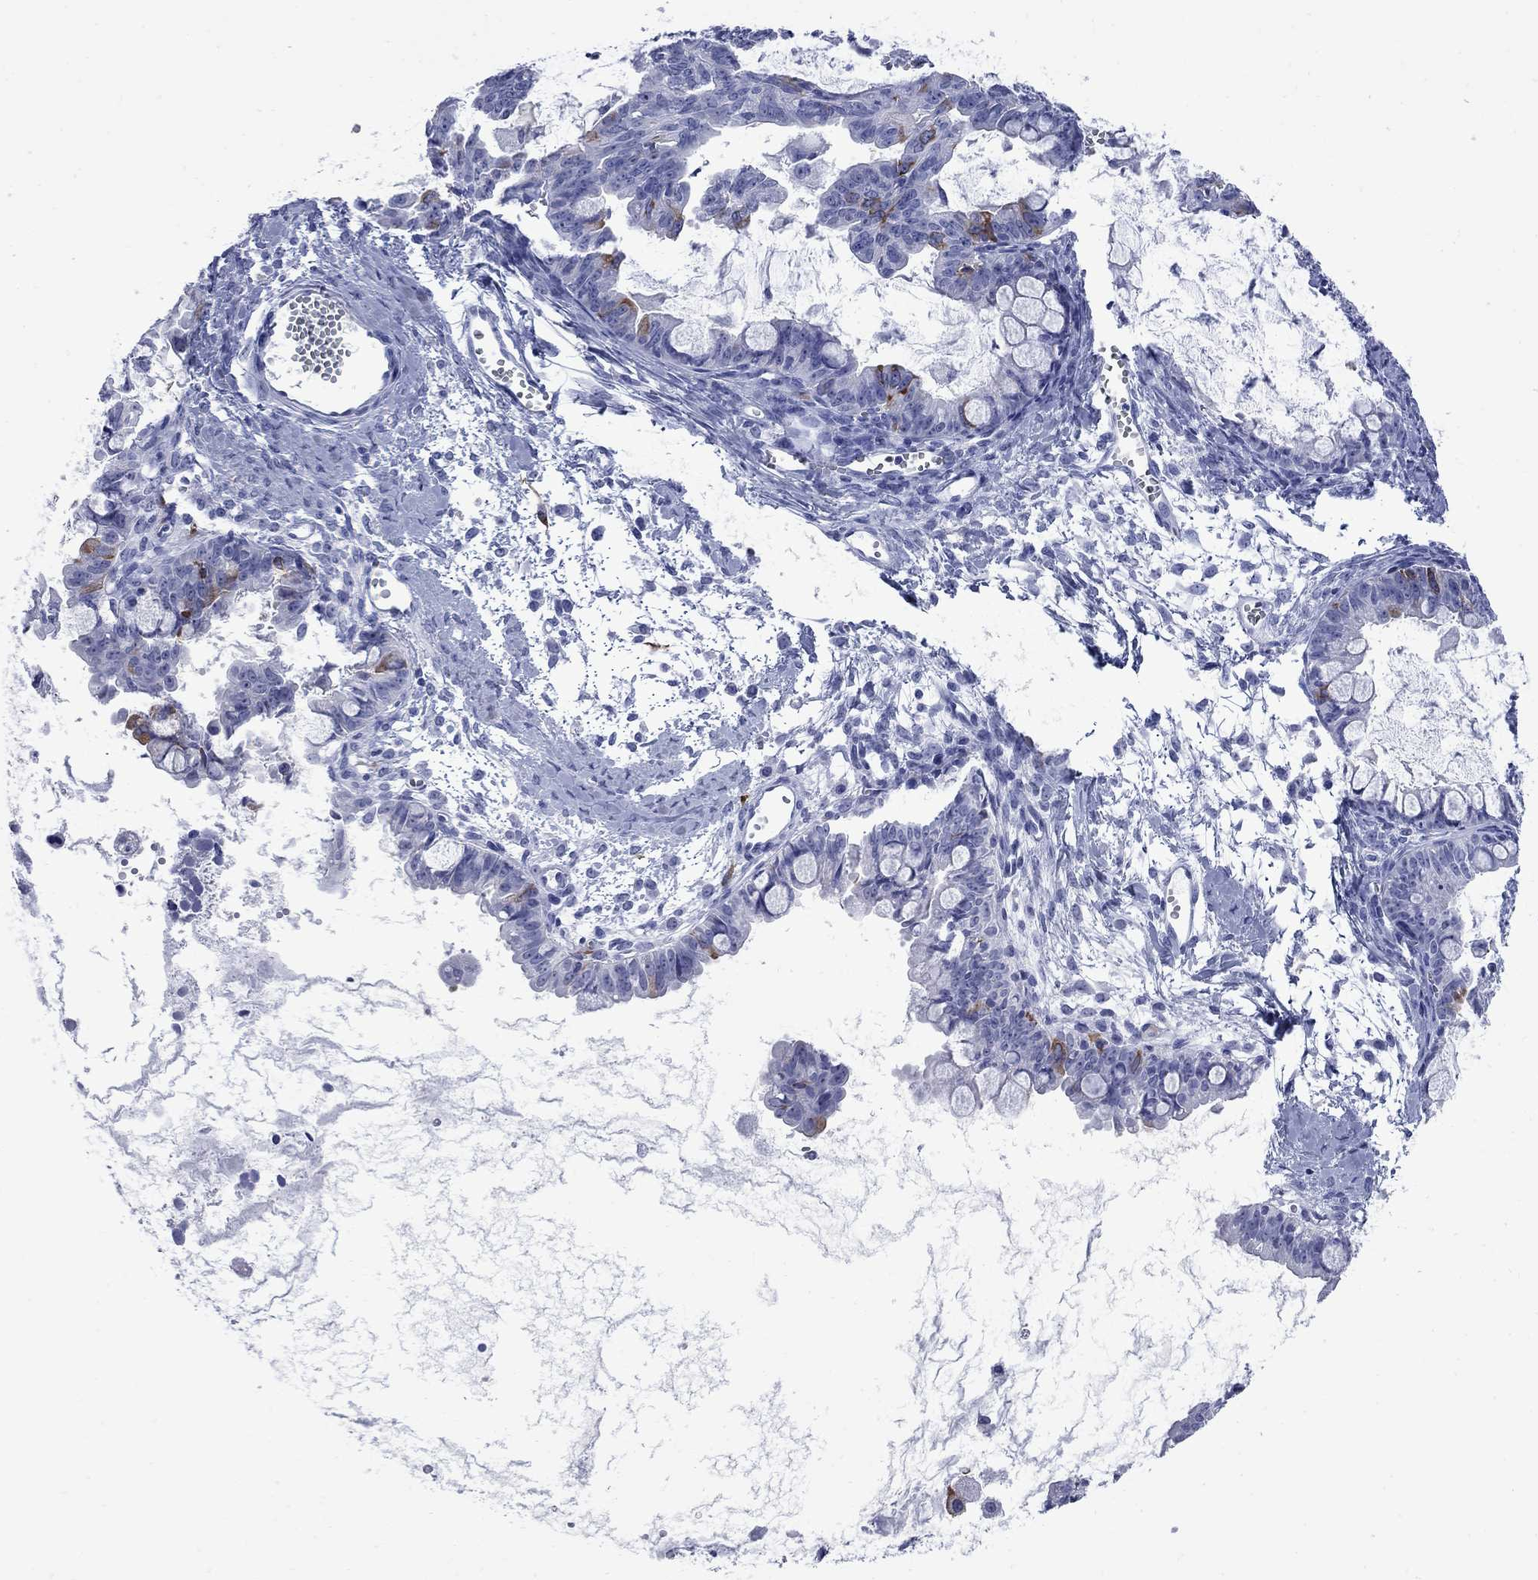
{"staining": {"intensity": "strong", "quantity": "<25%", "location": "cytoplasmic/membranous"}, "tissue": "ovarian cancer", "cell_type": "Tumor cells", "image_type": "cancer", "snomed": [{"axis": "morphology", "description": "Cystadenocarcinoma, mucinous, NOS"}, {"axis": "topography", "description": "Ovary"}], "caption": "Protein expression analysis of human ovarian mucinous cystadenocarcinoma reveals strong cytoplasmic/membranous expression in about <25% of tumor cells.", "gene": "TACC3", "patient": {"sex": "female", "age": 63}}